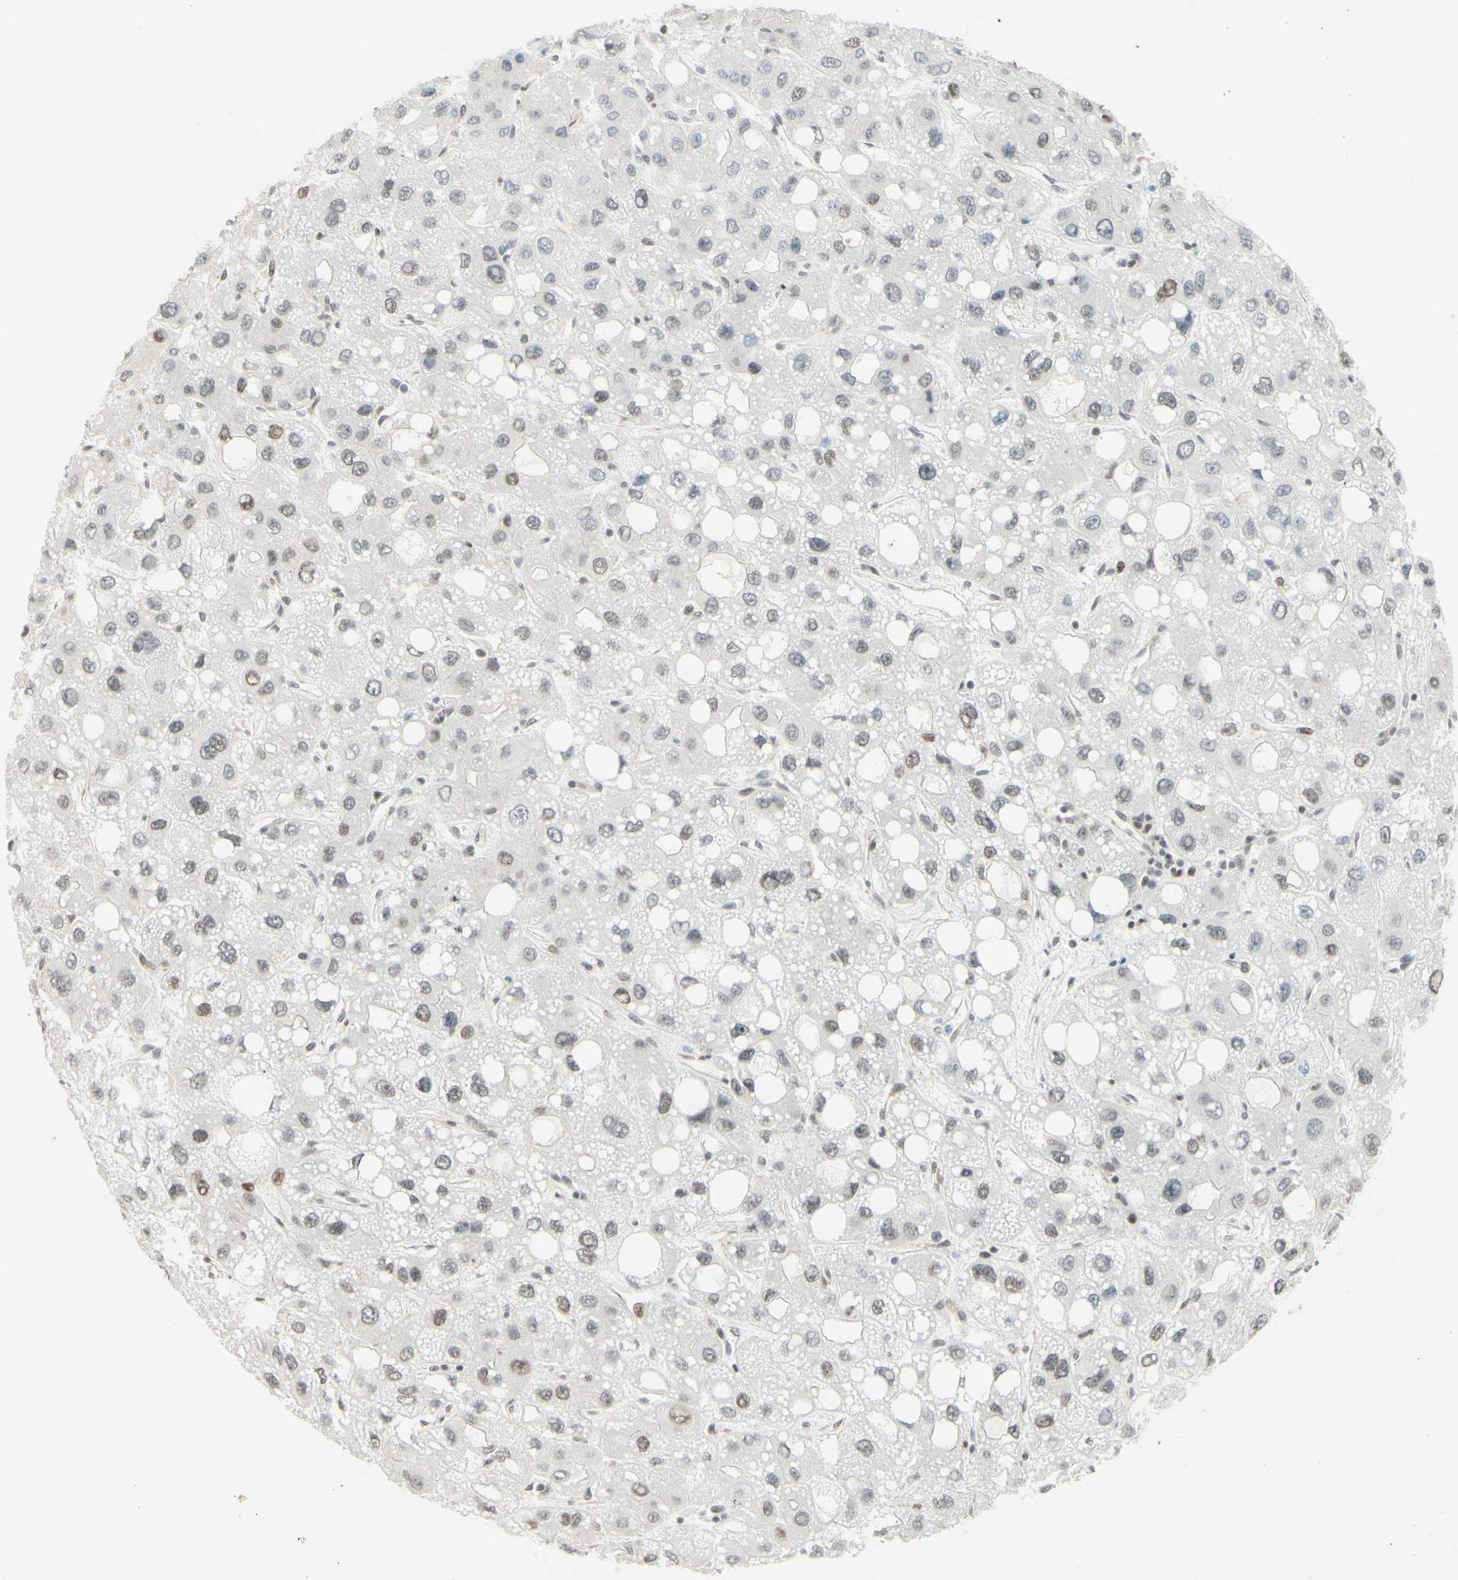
{"staining": {"intensity": "weak", "quantity": "<25%", "location": "nuclear"}, "tissue": "liver cancer", "cell_type": "Tumor cells", "image_type": "cancer", "snomed": [{"axis": "morphology", "description": "Carcinoma, Hepatocellular, NOS"}, {"axis": "topography", "description": "Liver"}], "caption": "Photomicrograph shows no protein expression in tumor cells of hepatocellular carcinoma (liver) tissue.", "gene": "SUFU", "patient": {"sex": "male", "age": 55}}